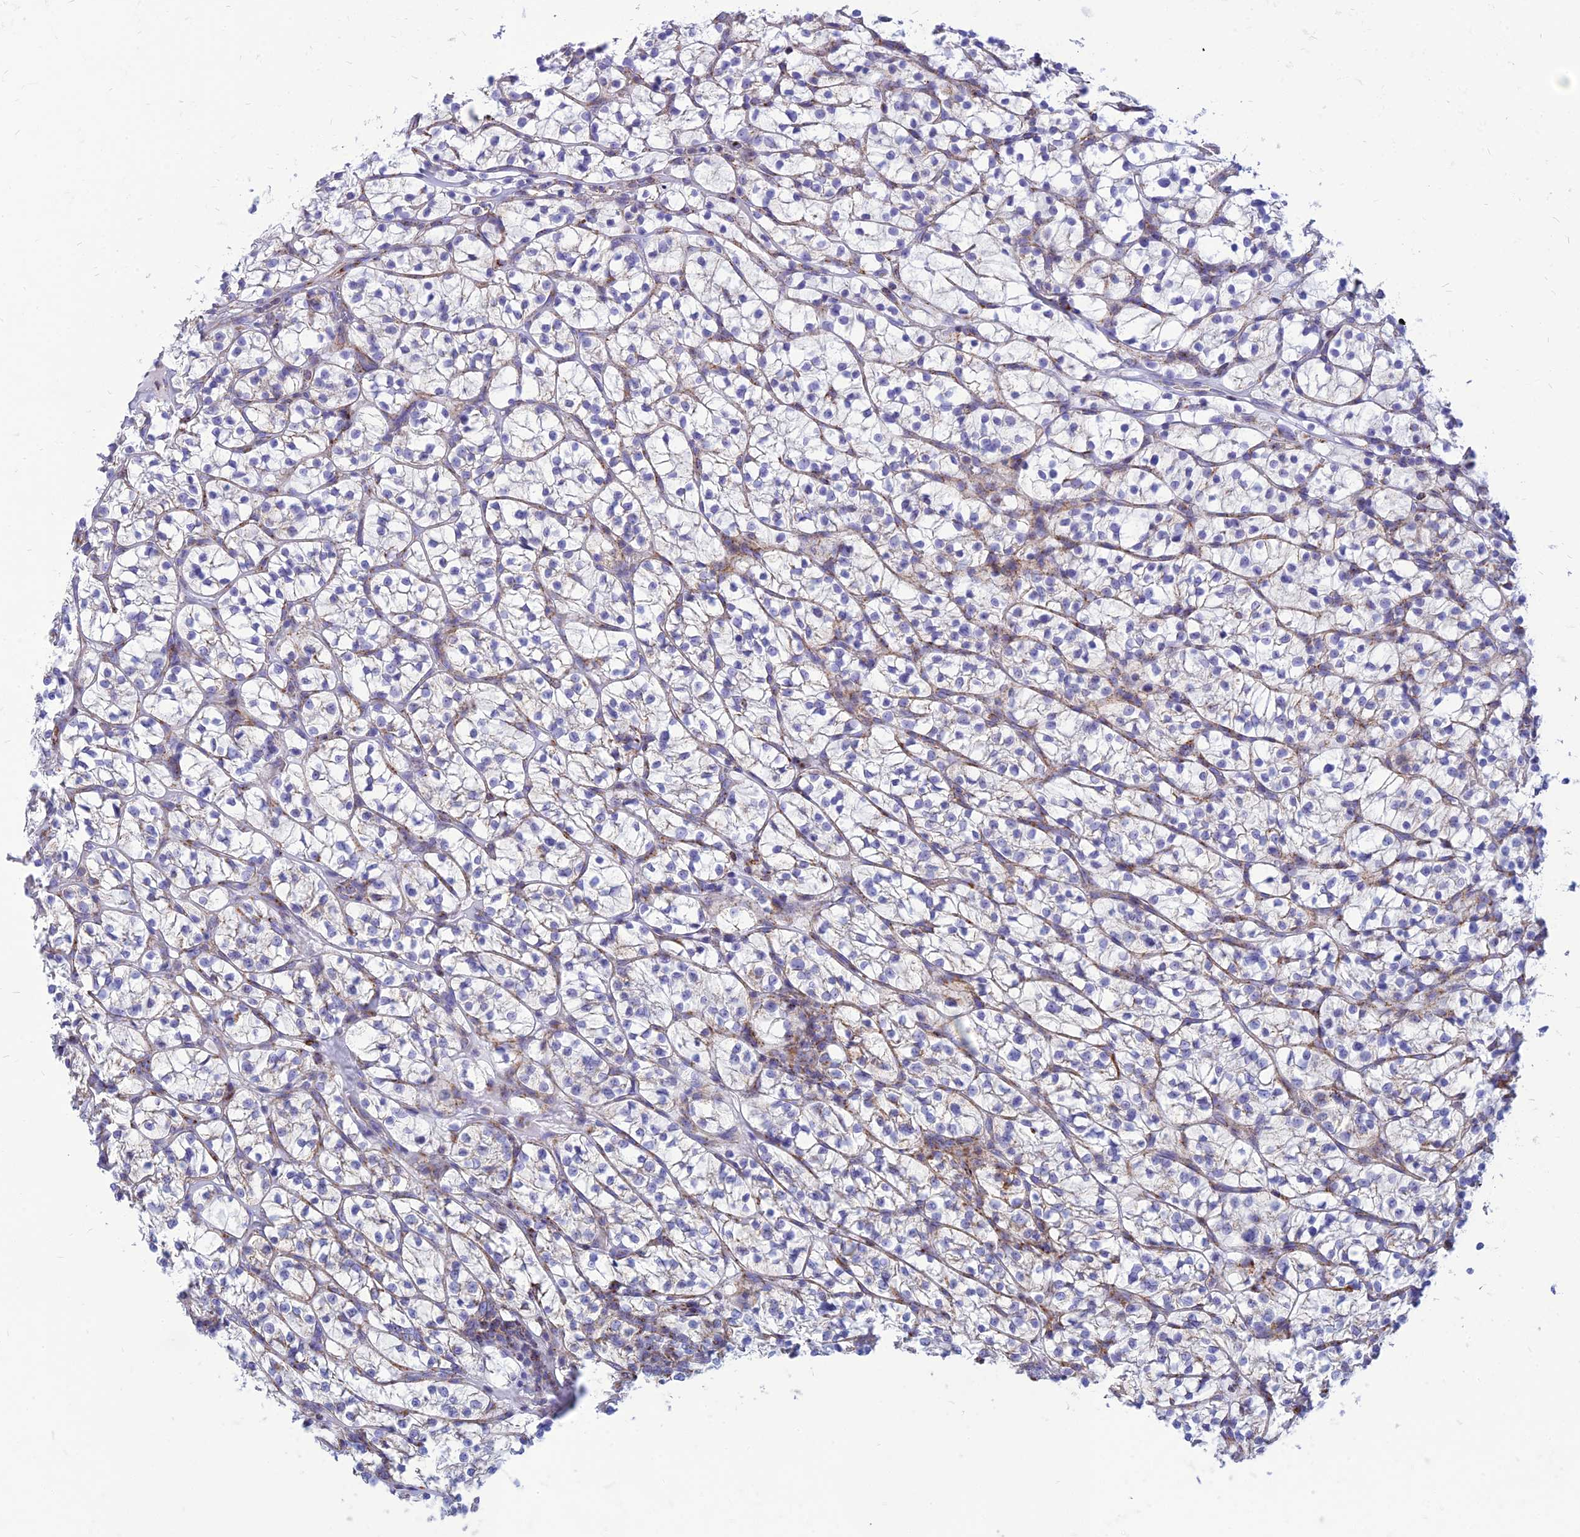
{"staining": {"intensity": "negative", "quantity": "none", "location": "none"}, "tissue": "renal cancer", "cell_type": "Tumor cells", "image_type": "cancer", "snomed": [{"axis": "morphology", "description": "Adenocarcinoma, NOS"}, {"axis": "topography", "description": "Kidney"}], "caption": "DAB (3,3'-diaminobenzidine) immunohistochemical staining of renal adenocarcinoma displays no significant positivity in tumor cells.", "gene": "PACC1", "patient": {"sex": "female", "age": 64}}